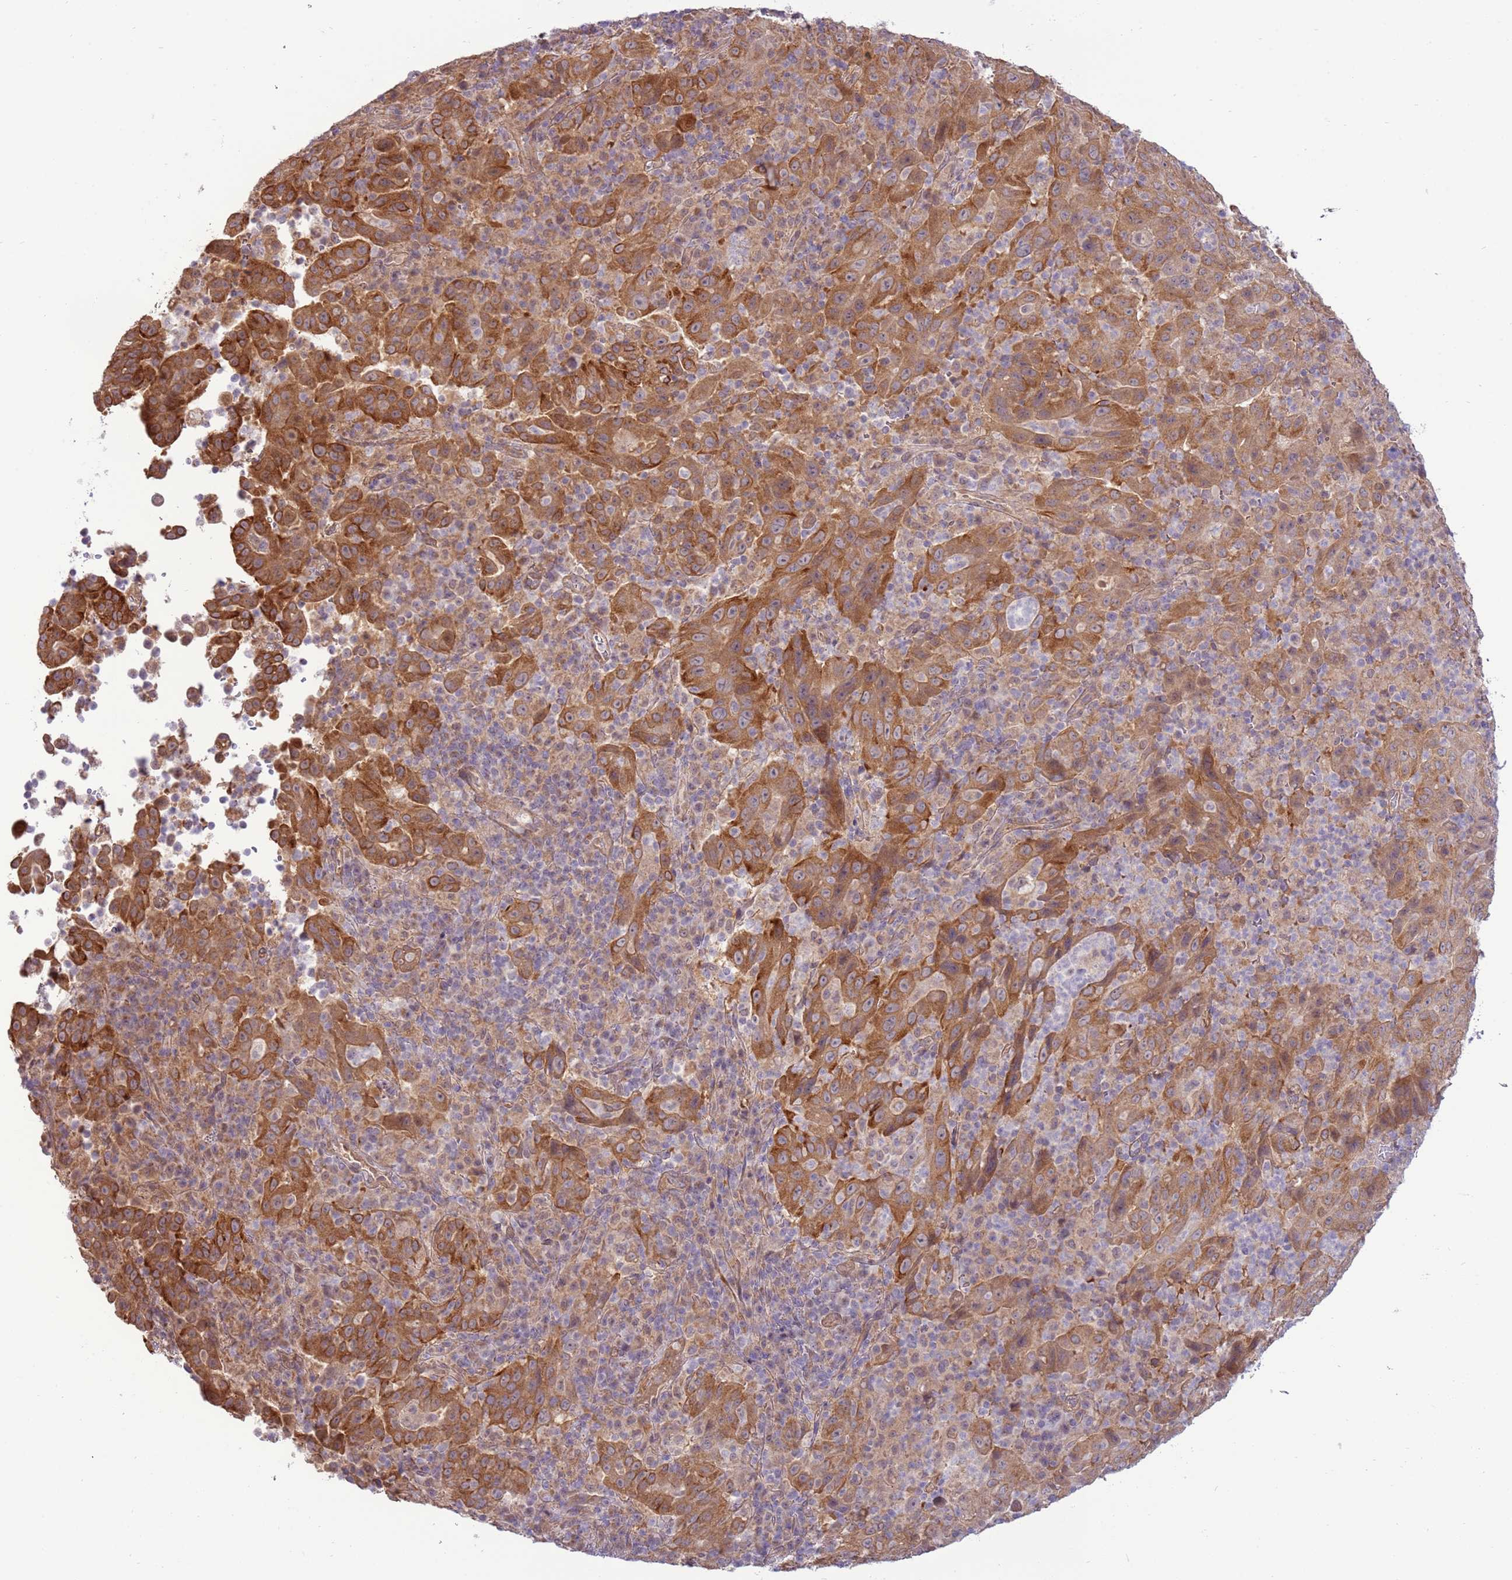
{"staining": {"intensity": "moderate", "quantity": ">75%", "location": "cytoplasmic/membranous"}, "tissue": "pancreatic cancer", "cell_type": "Tumor cells", "image_type": "cancer", "snomed": [{"axis": "morphology", "description": "Adenocarcinoma, NOS"}, {"axis": "topography", "description": "Pancreas"}], "caption": "Immunohistochemical staining of human adenocarcinoma (pancreatic) displays moderate cytoplasmic/membranous protein expression in about >75% of tumor cells. The protein is stained brown, and the nuclei are stained in blue (DAB IHC with brightfield microscopy, high magnification).", "gene": "SCARA3", "patient": {"sex": "male", "age": 63}}